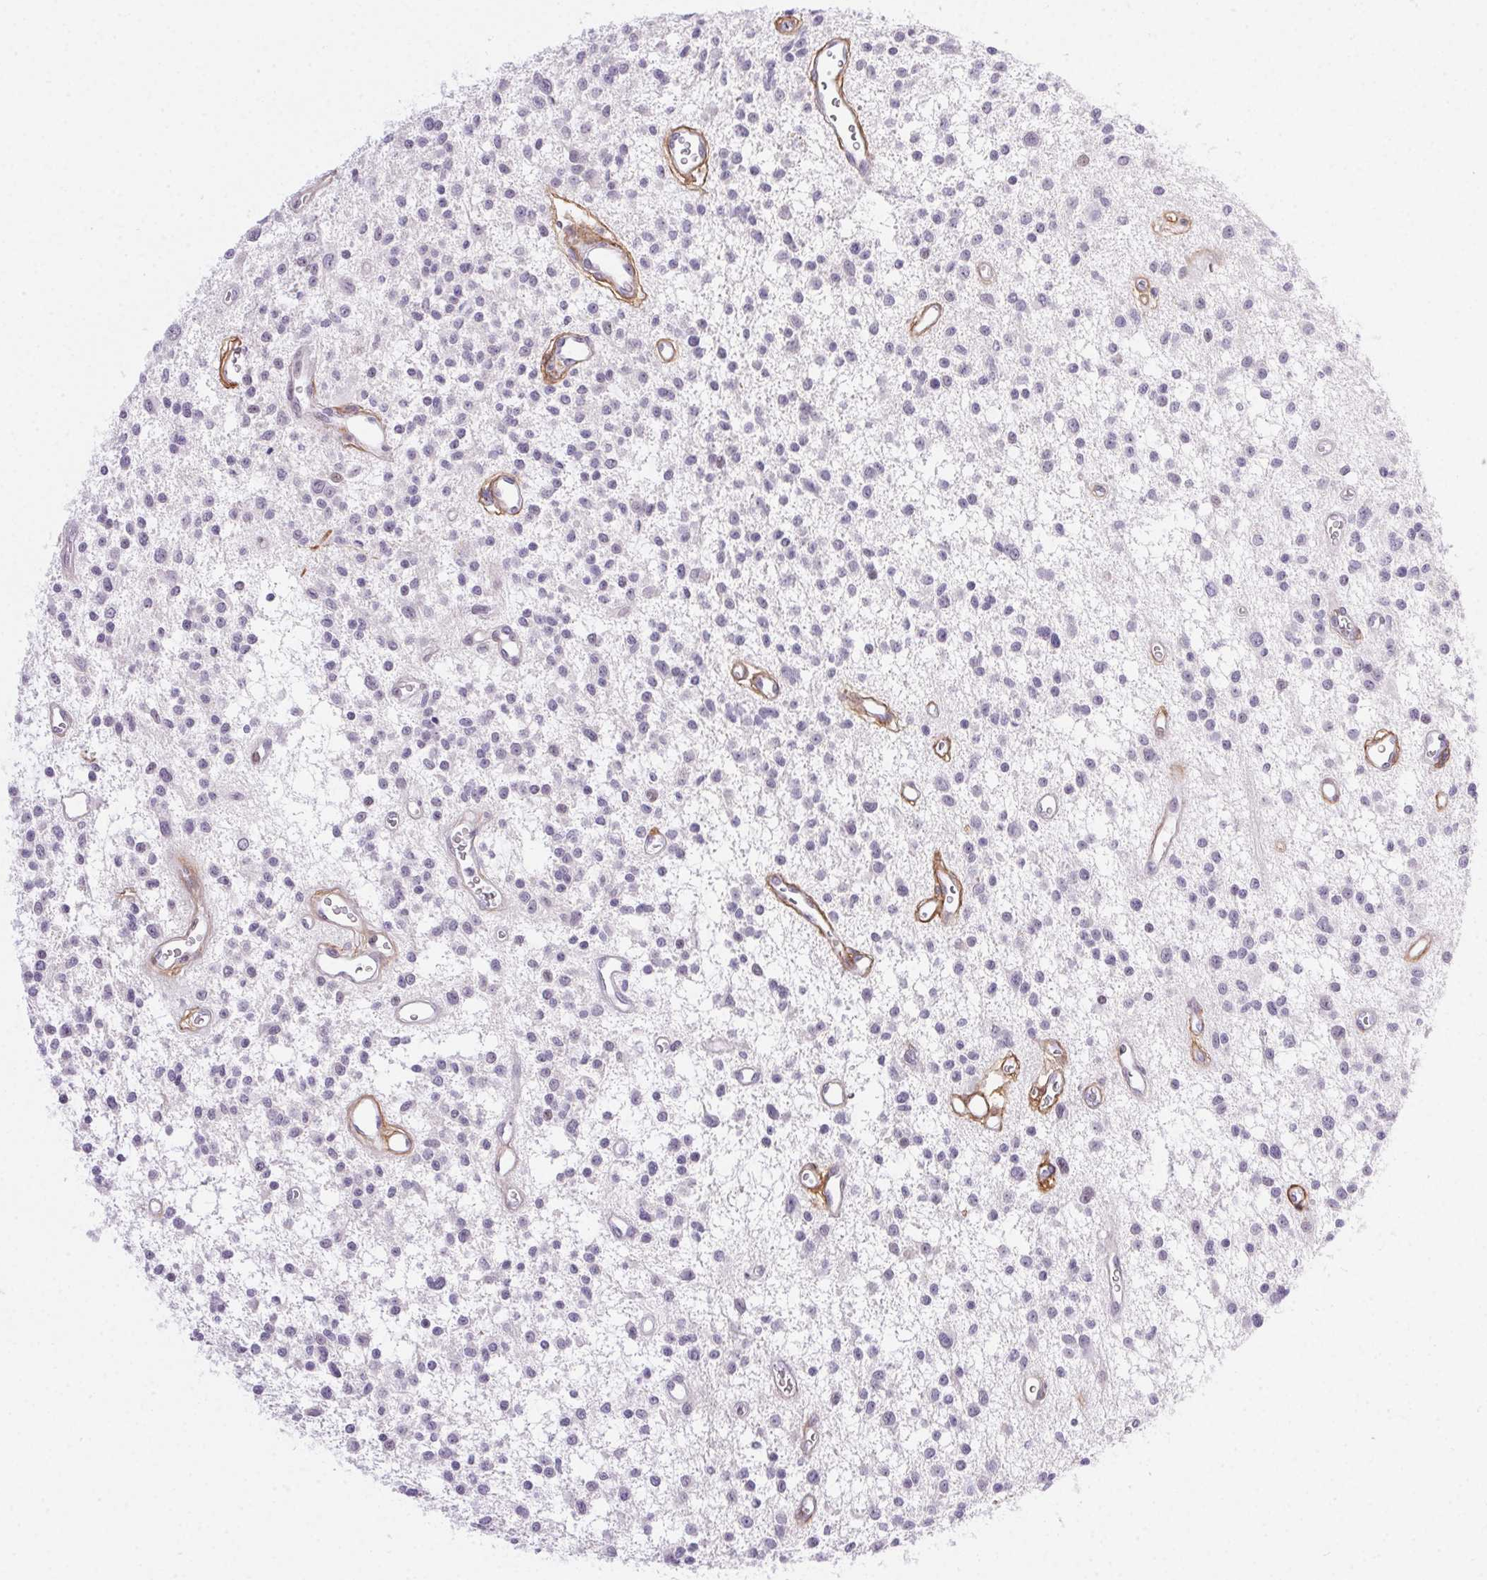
{"staining": {"intensity": "negative", "quantity": "none", "location": "none"}, "tissue": "glioma", "cell_type": "Tumor cells", "image_type": "cancer", "snomed": [{"axis": "morphology", "description": "Glioma, malignant, Low grade"}, {"axis": "topography", "description": "Brain"}], "caption": "Malignant low-grade glioma stained for a protein using IHC shows no positivity tumor cells.", "gene": "PDZD2", "patient": {"sex": "male", "age": 43}}